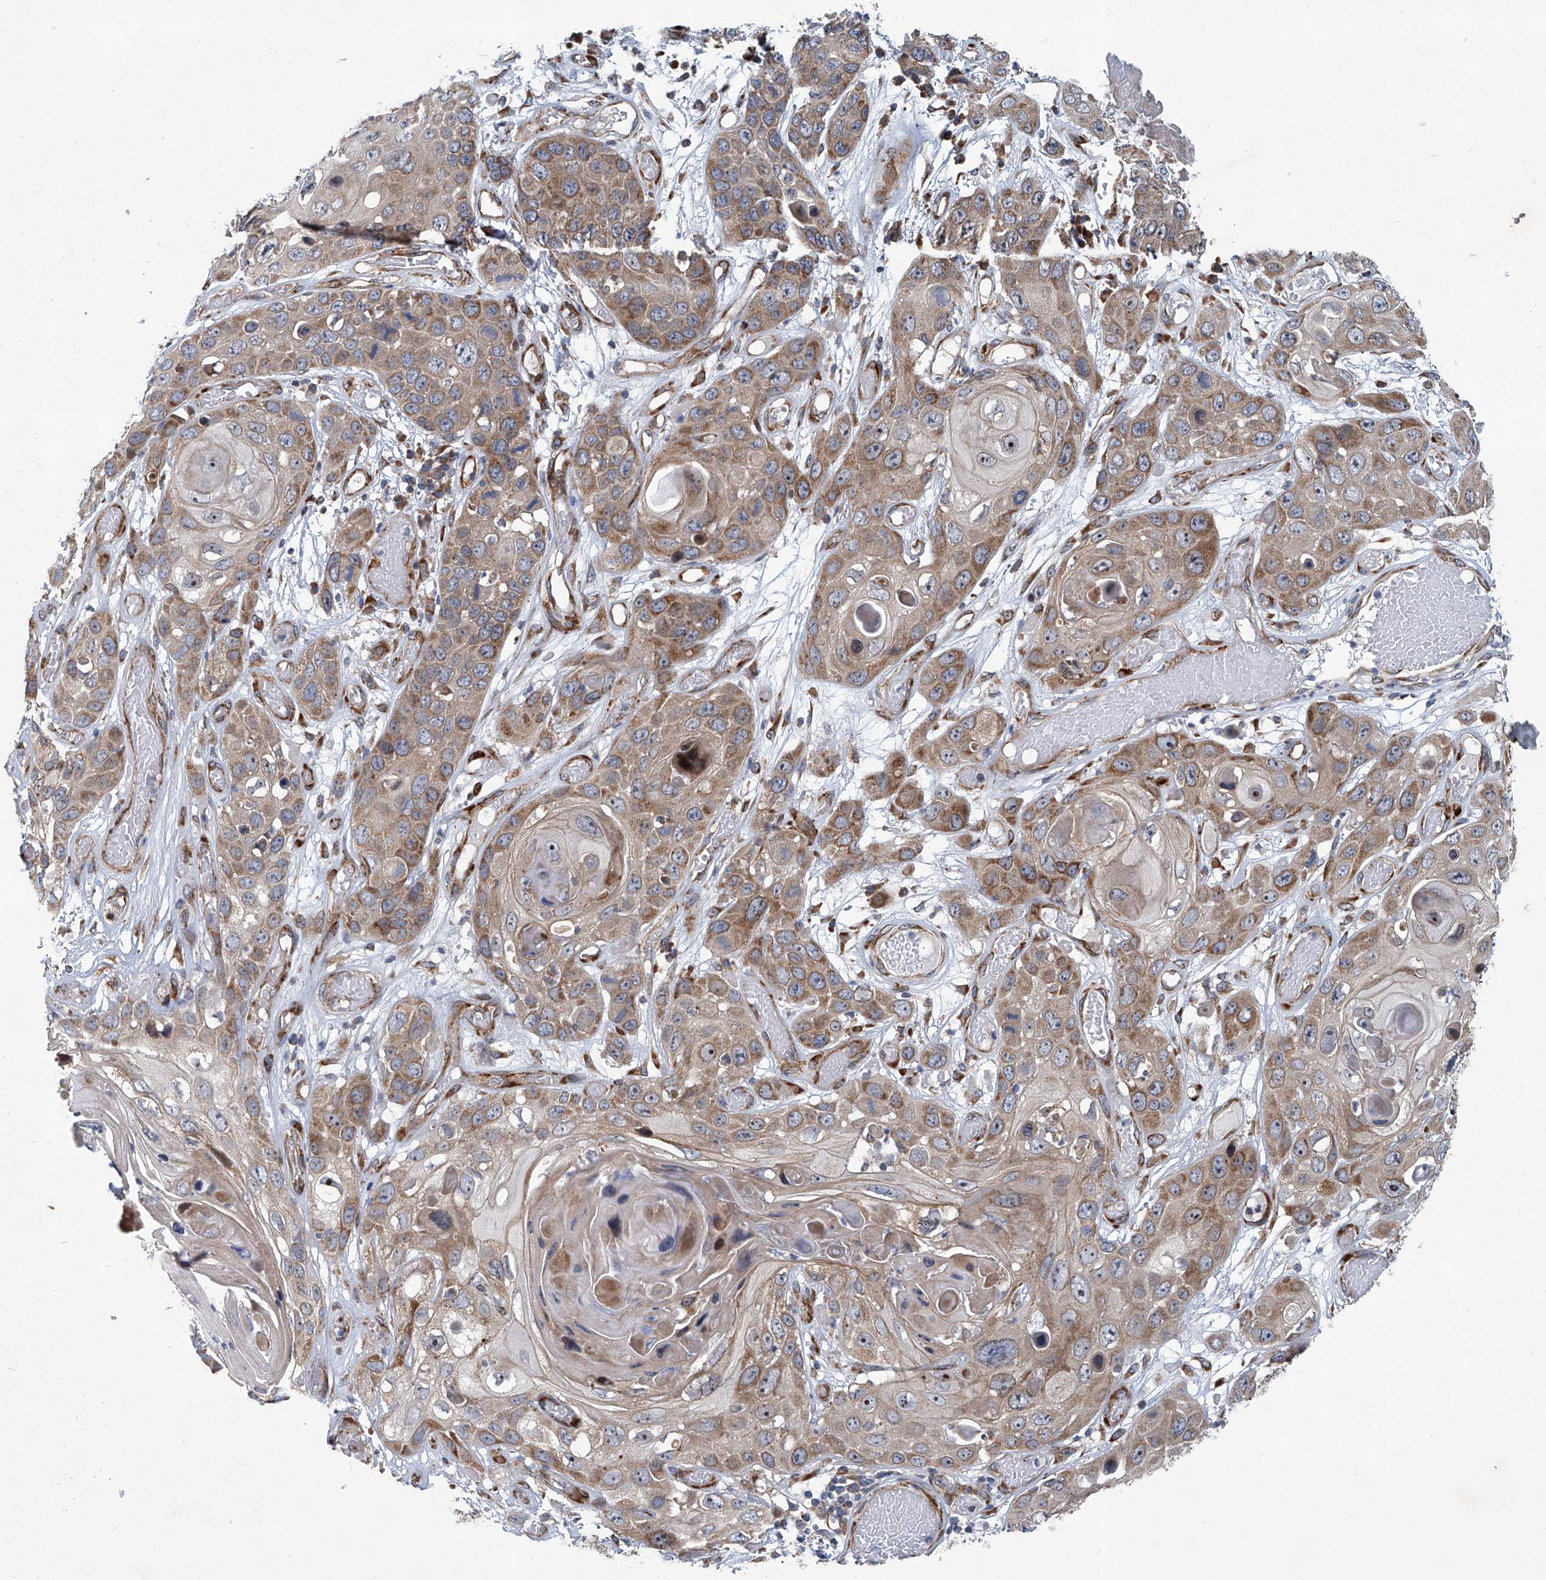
{"staining": {"intensity": "moderate", "quantity": ">75%", "location": "cytoplasmic/membranous,nuclear"}, "tissue": "skin cancer", "cell_type": "Tumor cells", "image_type": "cancer", "snomed": [{"axis": "morphology", "description": "Squamous cell carcinoma, NOS"}, {"axis": "topography", "description": "Skin"}], "caption": "Brown immunohistochemical staining in skin cancer demonstrates moderate cytoplasmic/membranous and nuclear staining in approximately >75% of tumor cells. Immunohistochemistry (ihc) stains the protein in brown and the nuclei are stained blue.", "gene": "GPR132", "patient": {"sex": "male", "age": 55}}